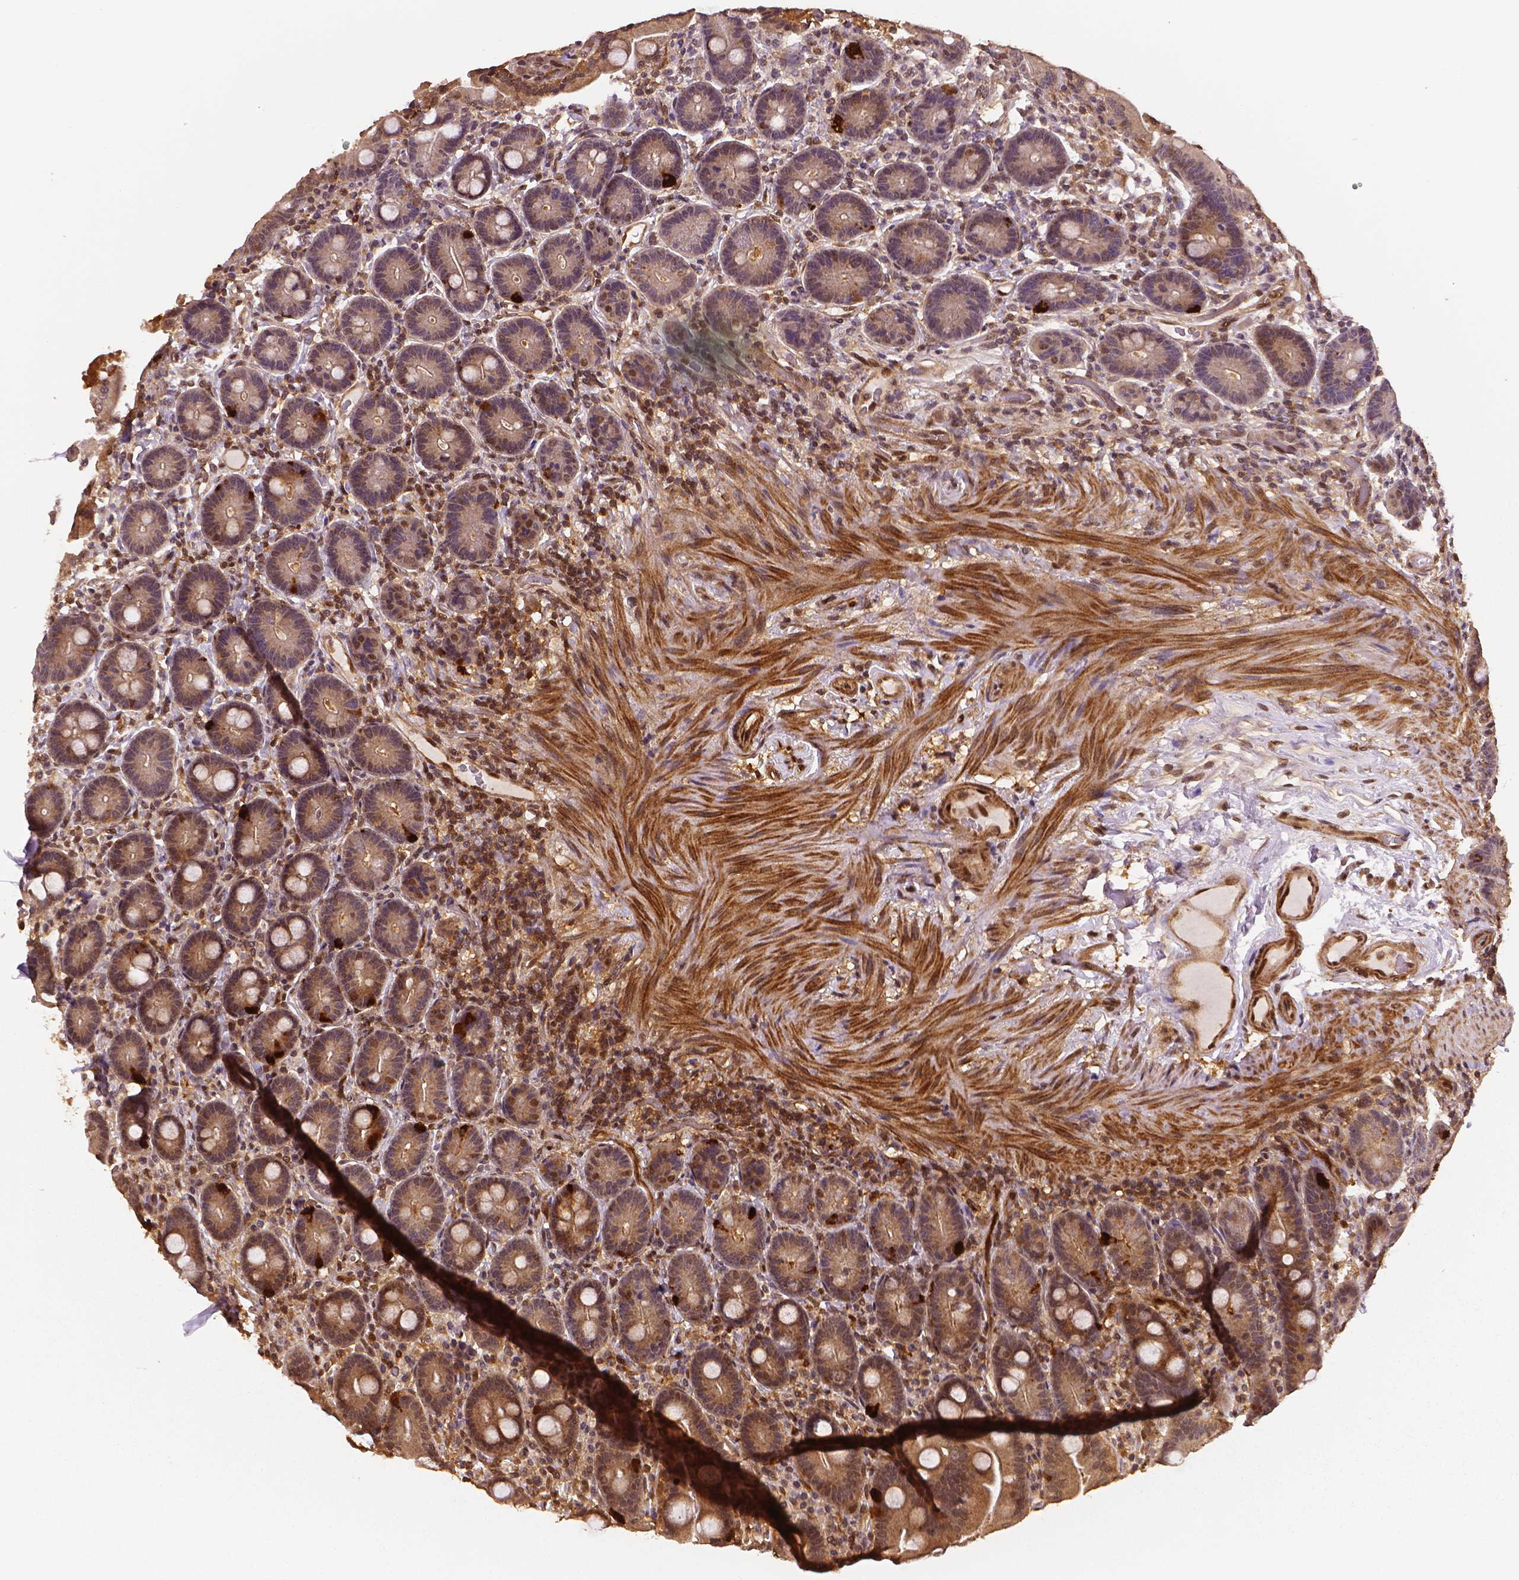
{"staining": {"intensity": "moderate", "quantity": ">75%", "location": "cytoplasmic/membranous"}, "tissue": "duodenum", "cell_type": "Glandular cells", "image_type": "normal", "snomed": [{"axis": "morphology", "description": "Normal tissue, NOS"}, {"axis": "topography", "description": "Duodenum"}], "caption": "Glandular cells exhibit medium levels of moderate cytoplasmic/membranous staining in about >75% of cells in unremarkable human duodenum.", "gene": "STAT3", "patient": {"sex": "female", "age": 62}}